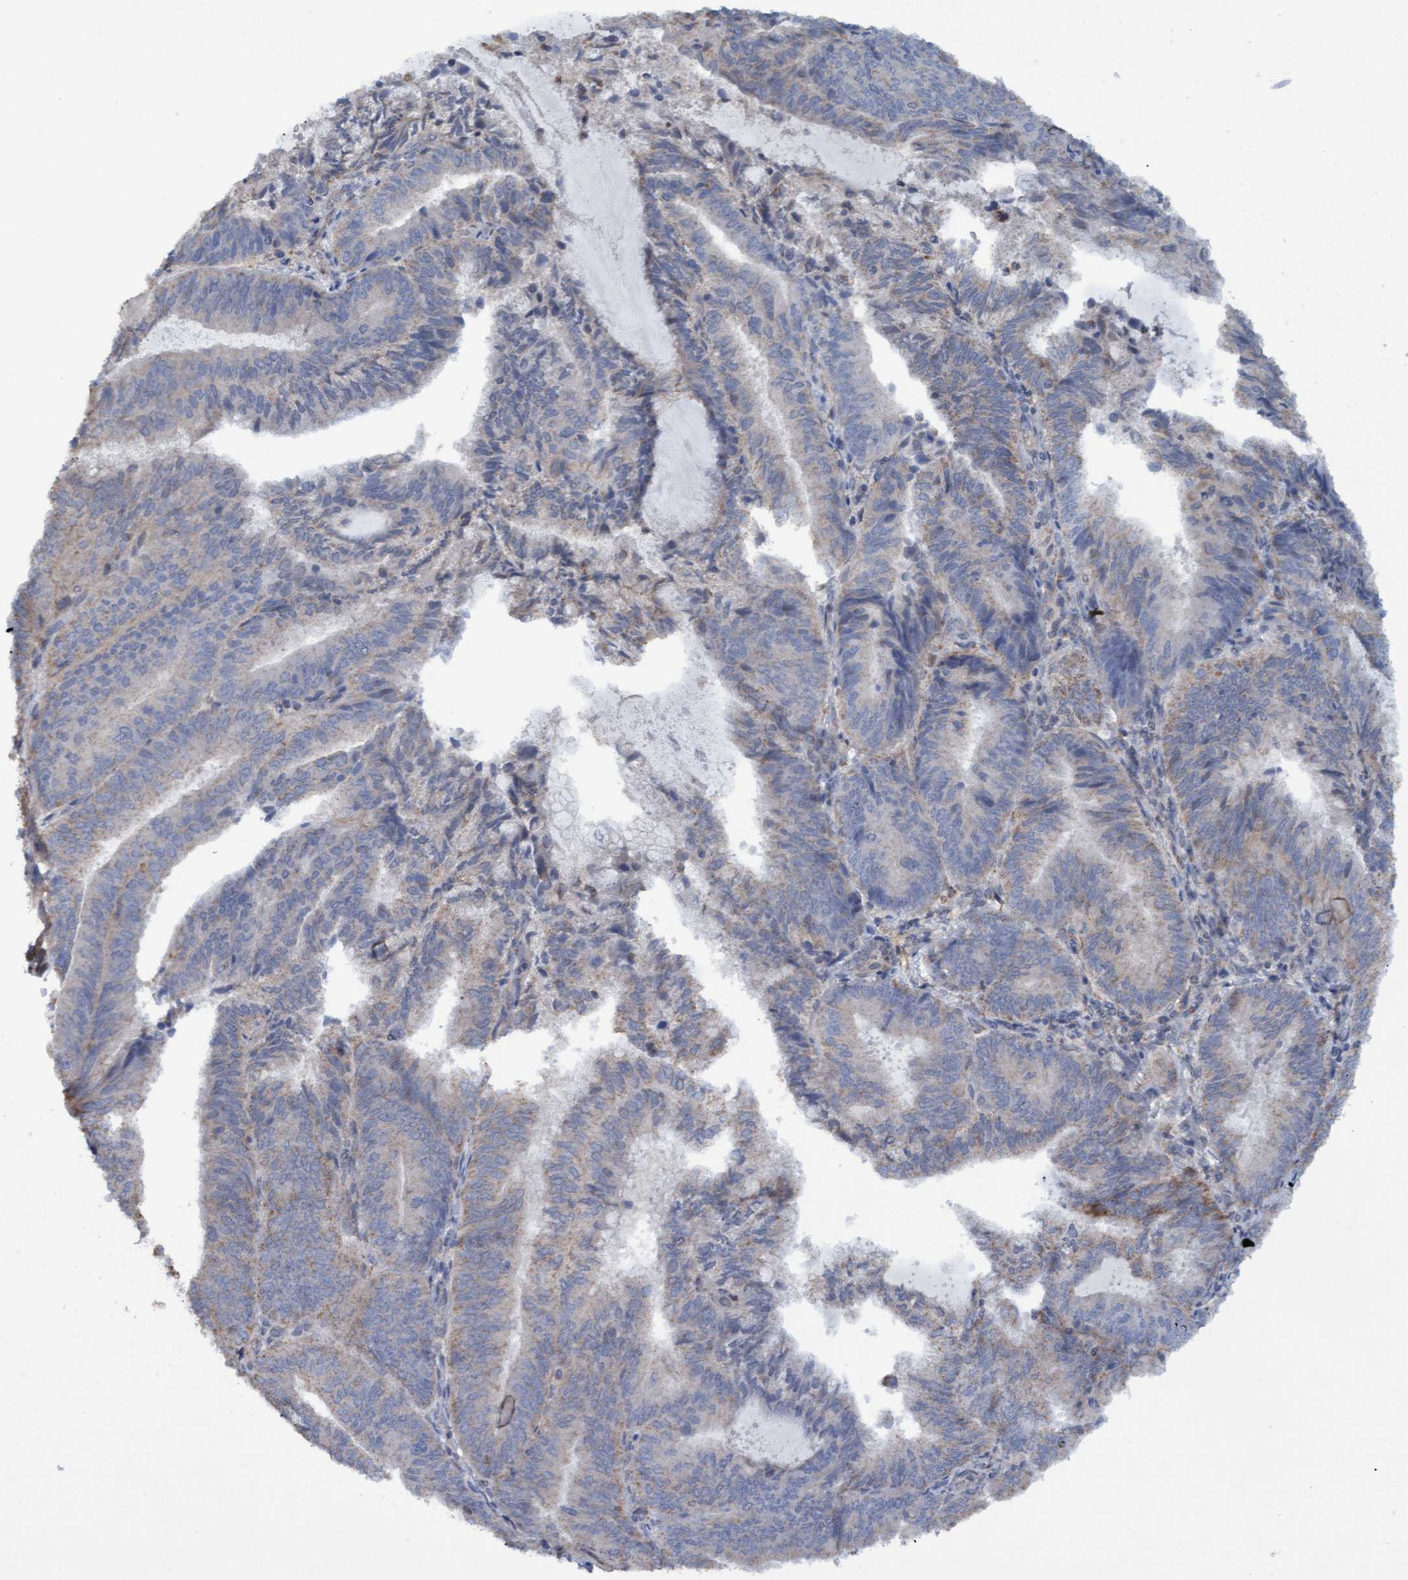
{"staining": {"intensity": "weak", "quantity": "<25%", "location": "cytoplasmic/membranous"}, "tissue": "endometrial cancer", "cell_type": "Tumor cells", "image_type": "cancer", "snomed": [{"axis": "morphology", "description": "Adenocarcinoma, NOS"}, {"axis": "topography", "description": "Endometrium"}], "caption": "This is an IHC micrograph of endometrial cancer (adenocarcinoma). There is no staining in tumor cells.", "gene": "MGLL", "patient": {"sex": "female", "age": 81}}